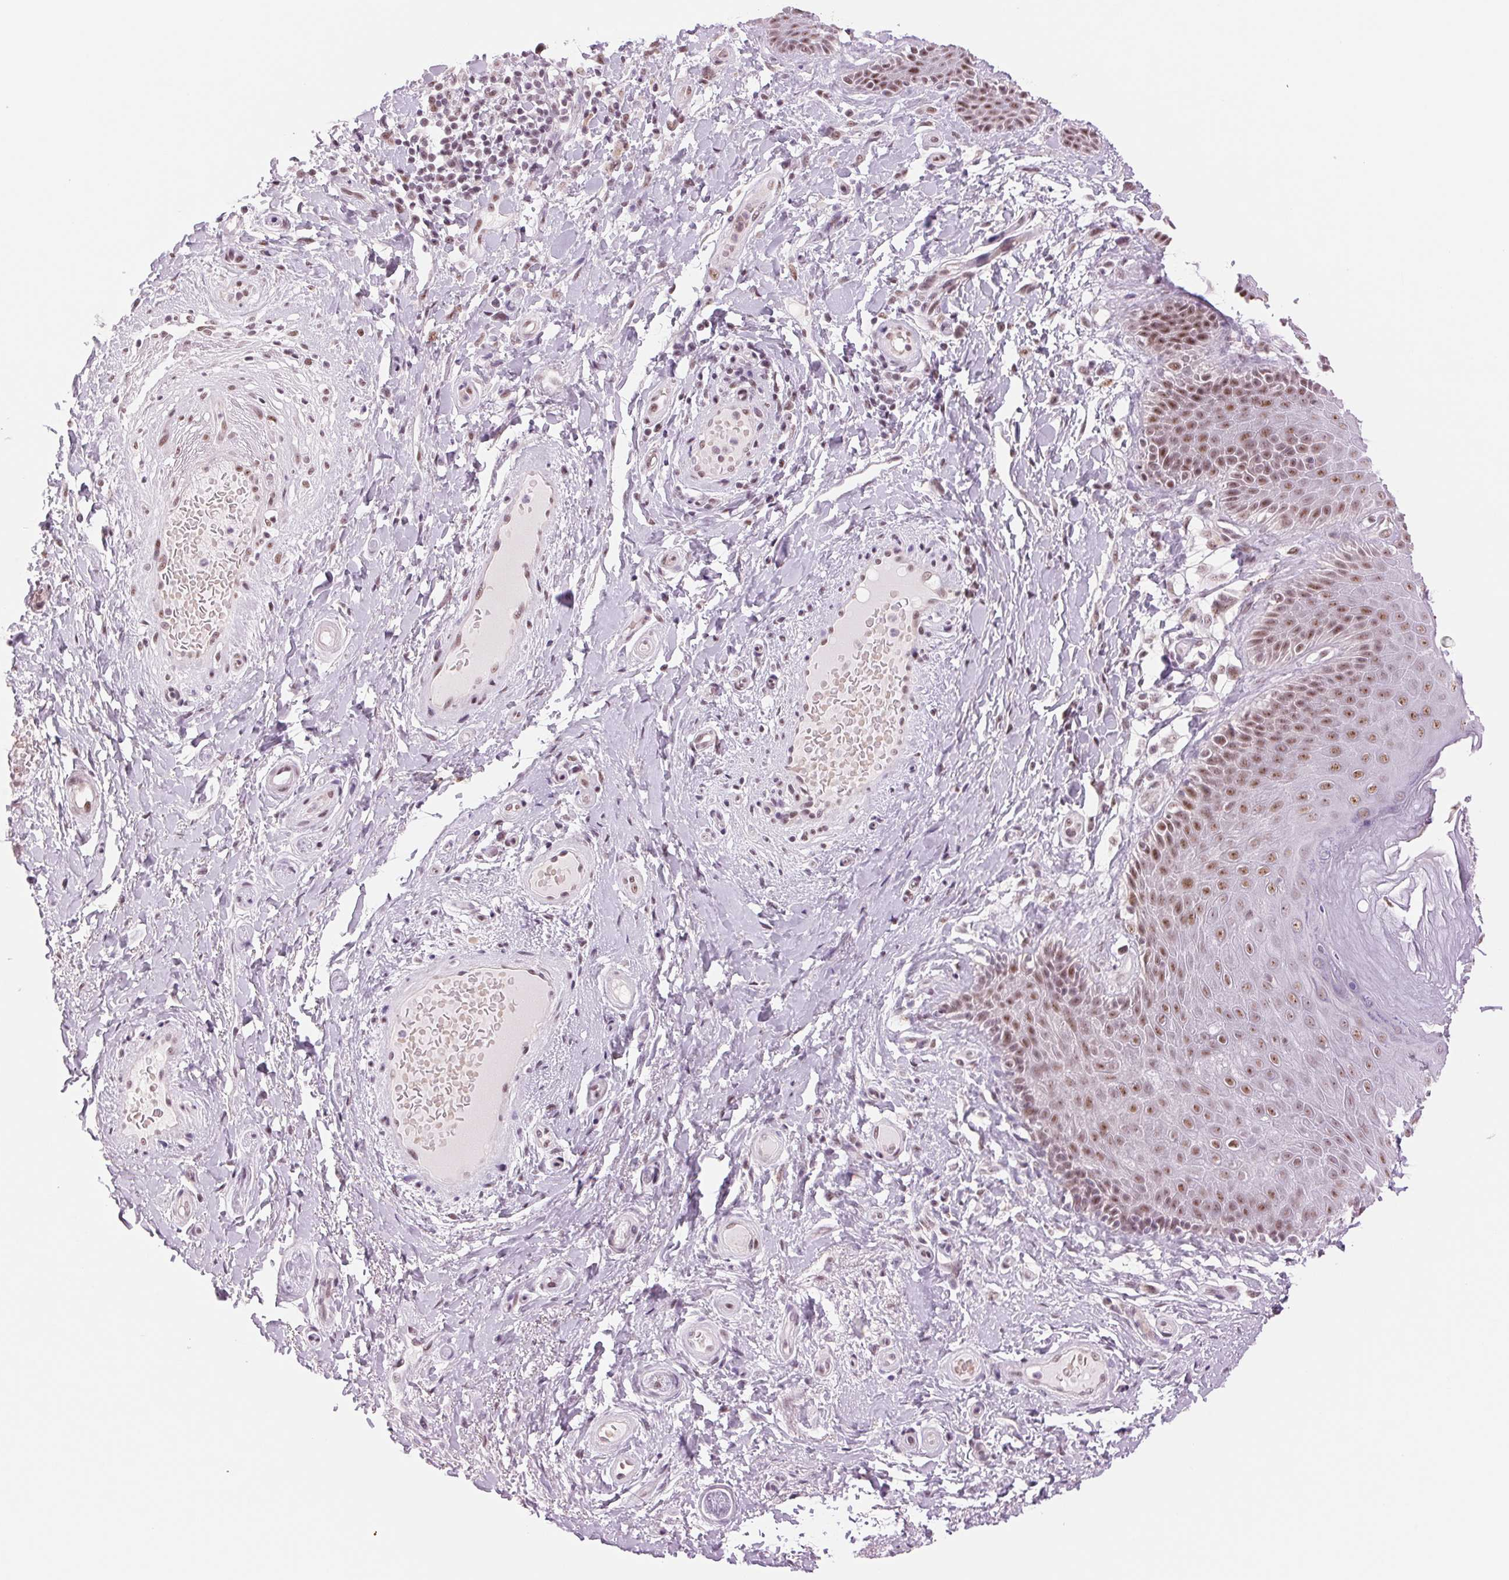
{"staining": {"intensity": "moderate", "quantity": ">75%", "location": "nuclear"}, "tissue": "skin", "cell_type": "Epidermal cells", "image_type": "normal", "snomed": [{"axis": "morphology", "description": "Normal tissue, NOS"}, {"axis": "topography", "description": "Anal"}, {"axis": "topography", "description": "Peripheral nerve tissue"}], "caption": "This histopathology image reveals immunohistochemistry (IHC) staining of normal human skin, with medium moderate nuclear expression in approximately >75% of epidermal cells.", "gene": "ZC3H14", "patient": {"sex": "male", "age": 51}}